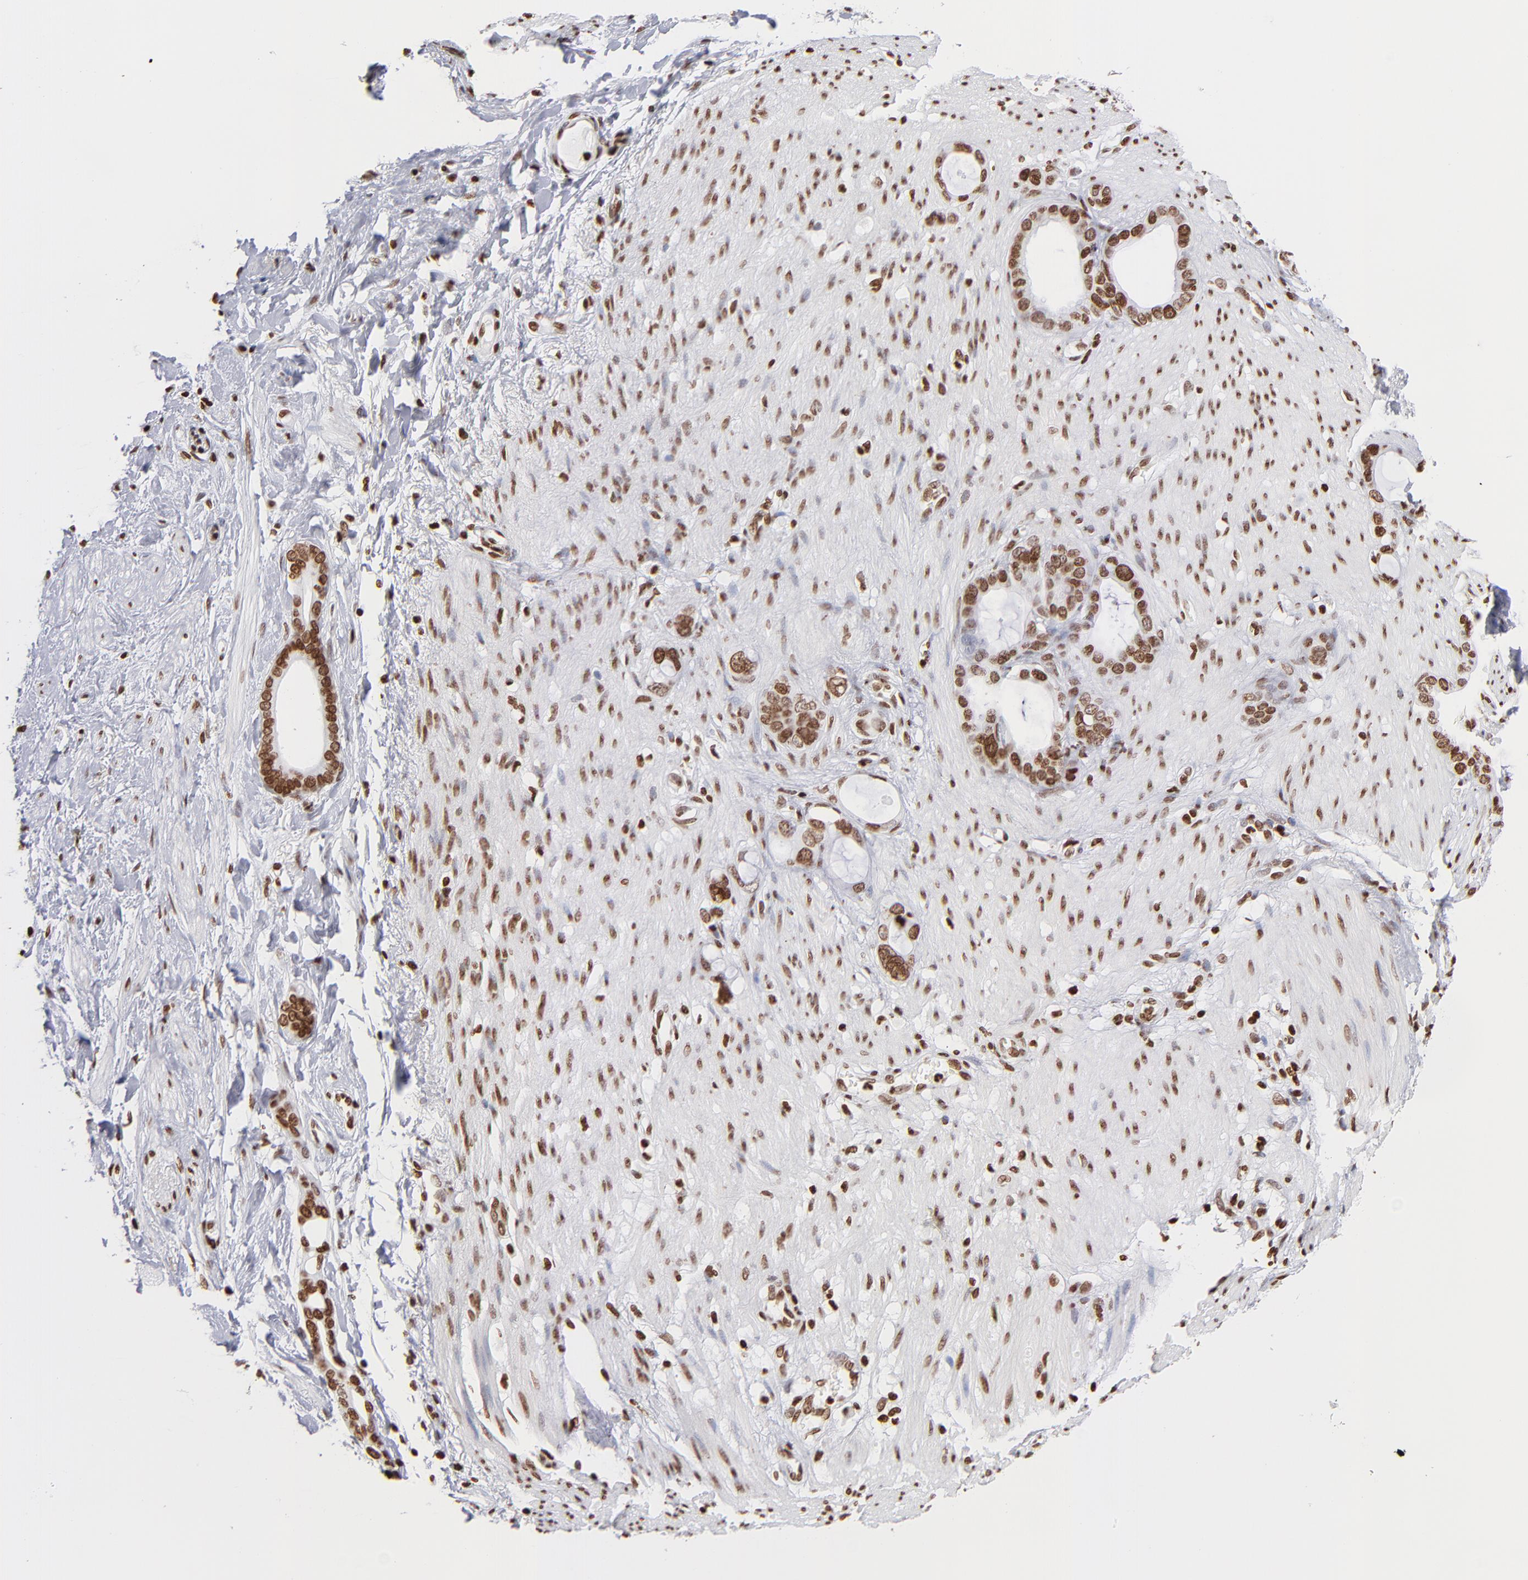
{"staining": {"intensity": "moderate", "quantity": ">75%", "location": "nuclear"}, "tissue": "stomach cancer", "cell_type": "Tumor cells", "image_type": "cancer", "snomed": [{"axis": "morphology", "description": "Adenocarcinoma, NOS"}, {"axis": "topography", "description": "Stomach"}], "caption": "This is an image of immunohistochemistry (IHC) staining of stomach cancer, which shows moderate positivity in the nuclear of tumor cells.", "gene": "RTL4", "patient": {"sex": "female", "age": 75}}